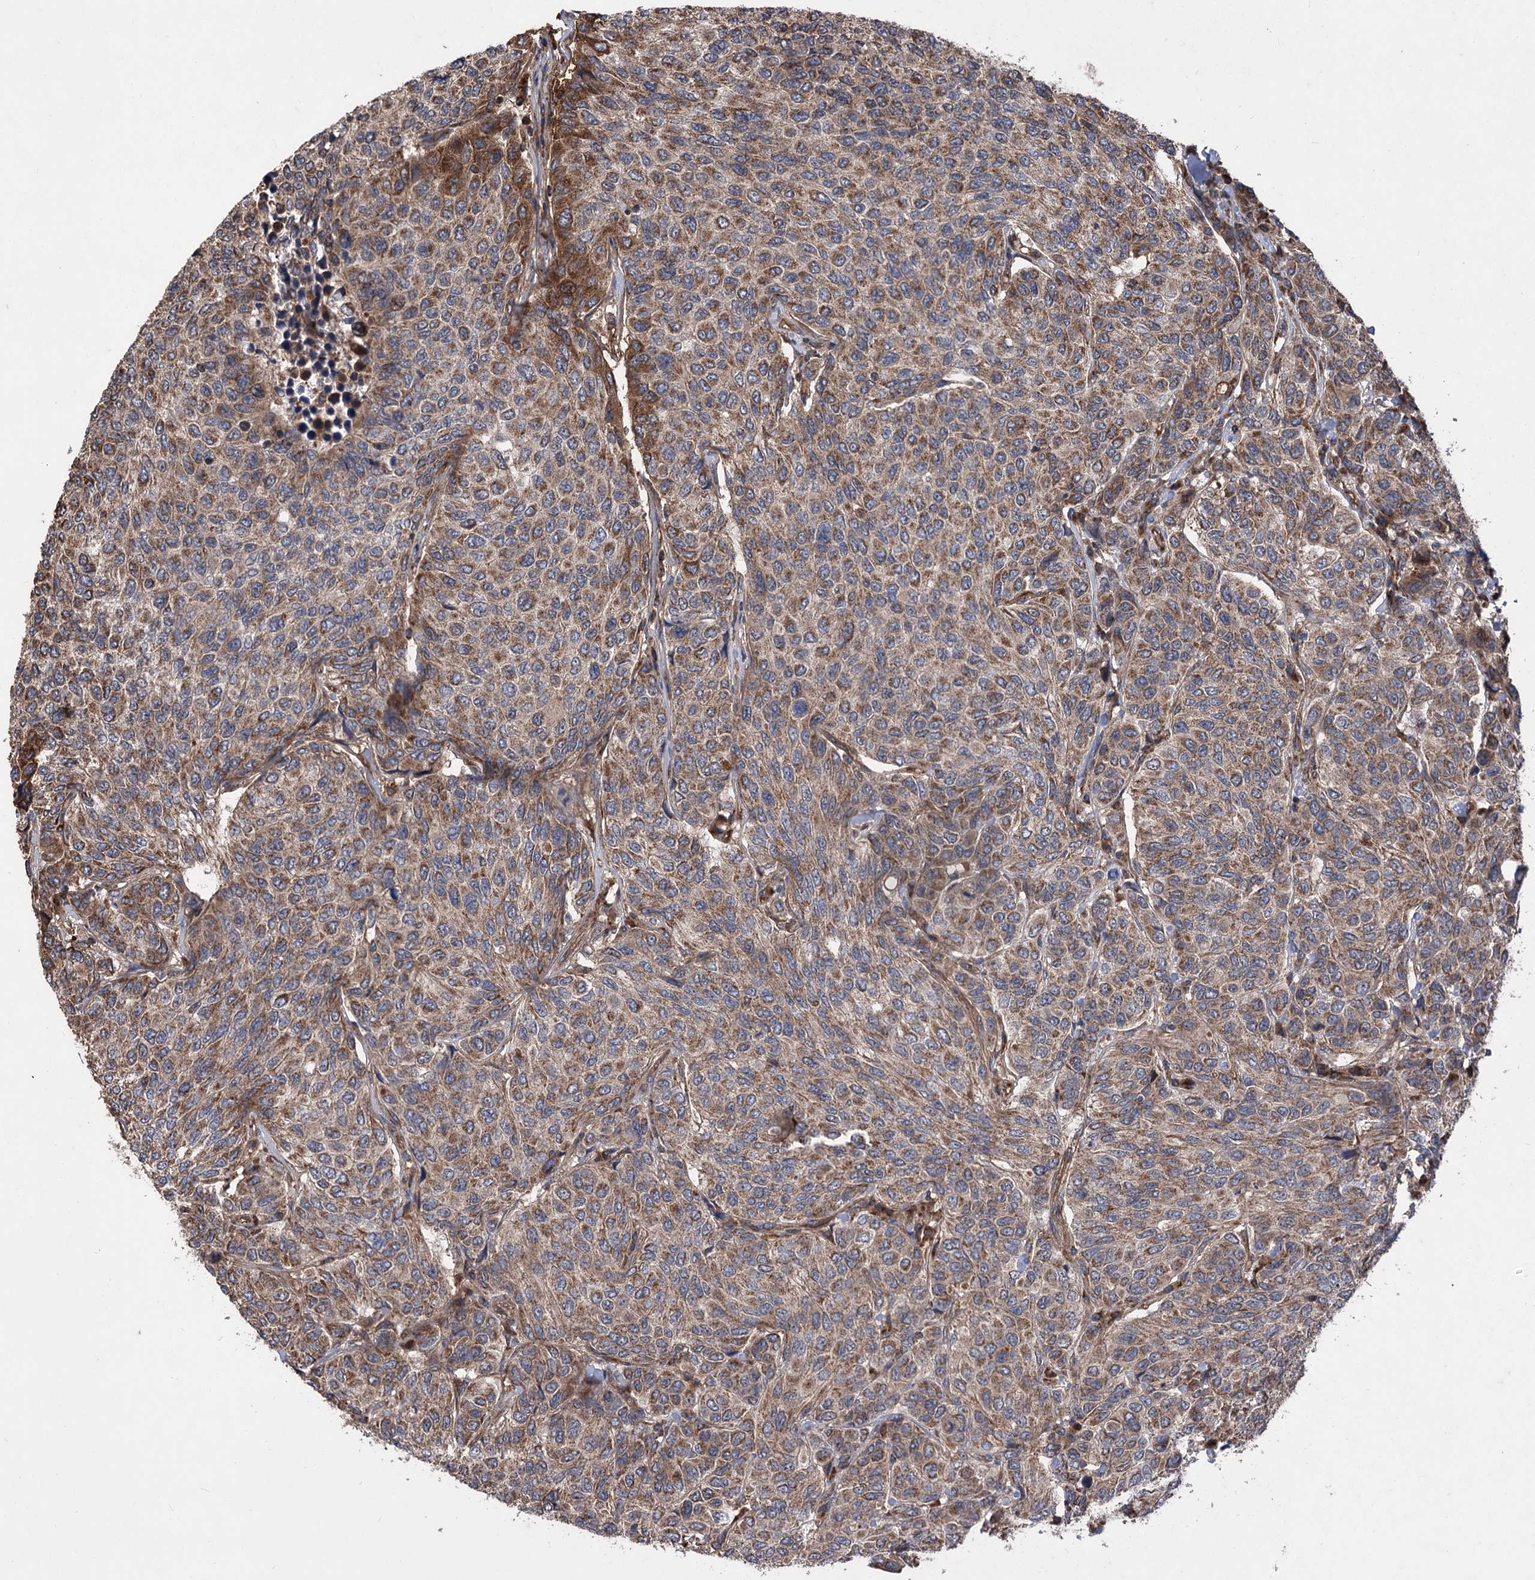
{"staining": {"intensity": "strong", "quantity": ">75%", "location": "cytoplasmic/membranous"}, "tissue": "breast cancer", "cell_type": "Tumor cells", "image_type": "cancer", "snomed": [{"axis": "morphology", "description": "Duct carcinoma"}, {"axis": "topography", "description": "Breast"}], "caption": "This is a histology image of IHC staining of breast cancer, which shows strong staining in the cytoplasmic/membranous of tumor cells.", "gene": "RASSF3", "patient": {"sex": "female", "age": 55}}